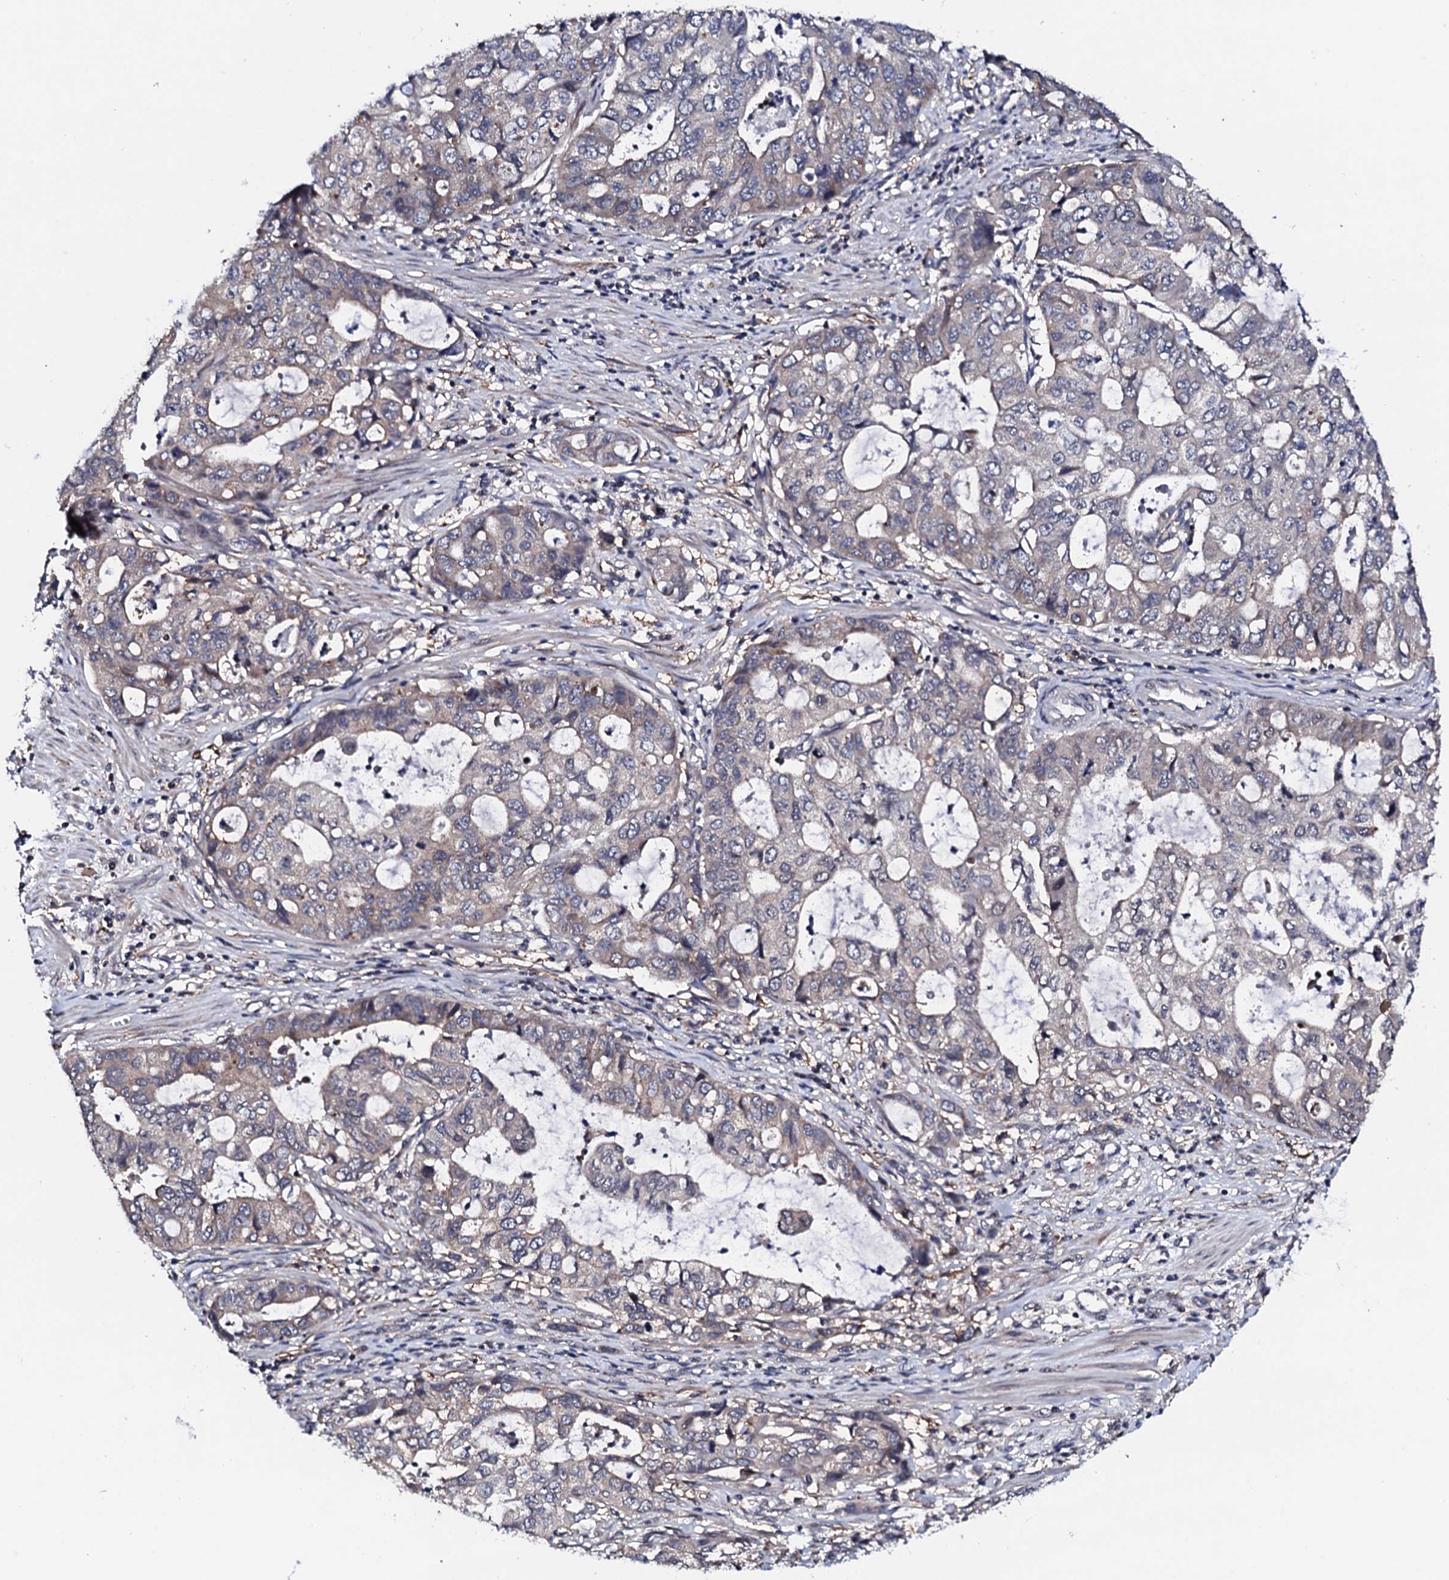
{"staining": {"intensity": "negative", "quantity": "none", "location": "none"}, "tissue": "stomach cancer", "cell_type": "Tumor cells", "image_type": "cancer", "snomed": [{"axis": "morphology", "description": "Adenocarcinoma, NOS"}, {"axis": "topography", "description": "Stomach, upper"}], "caption": "Immunohistochemical staining of stomach adenocarcinoma shows no significant staining in tumor cells. The staining was performed using DAB to visualize the protein expression in brown, while the nuclei were stained in blue with hematoxylin (Magnification: 20x).", "gene": "EDC3", "patient": {"sex": "female", "age": 52}}